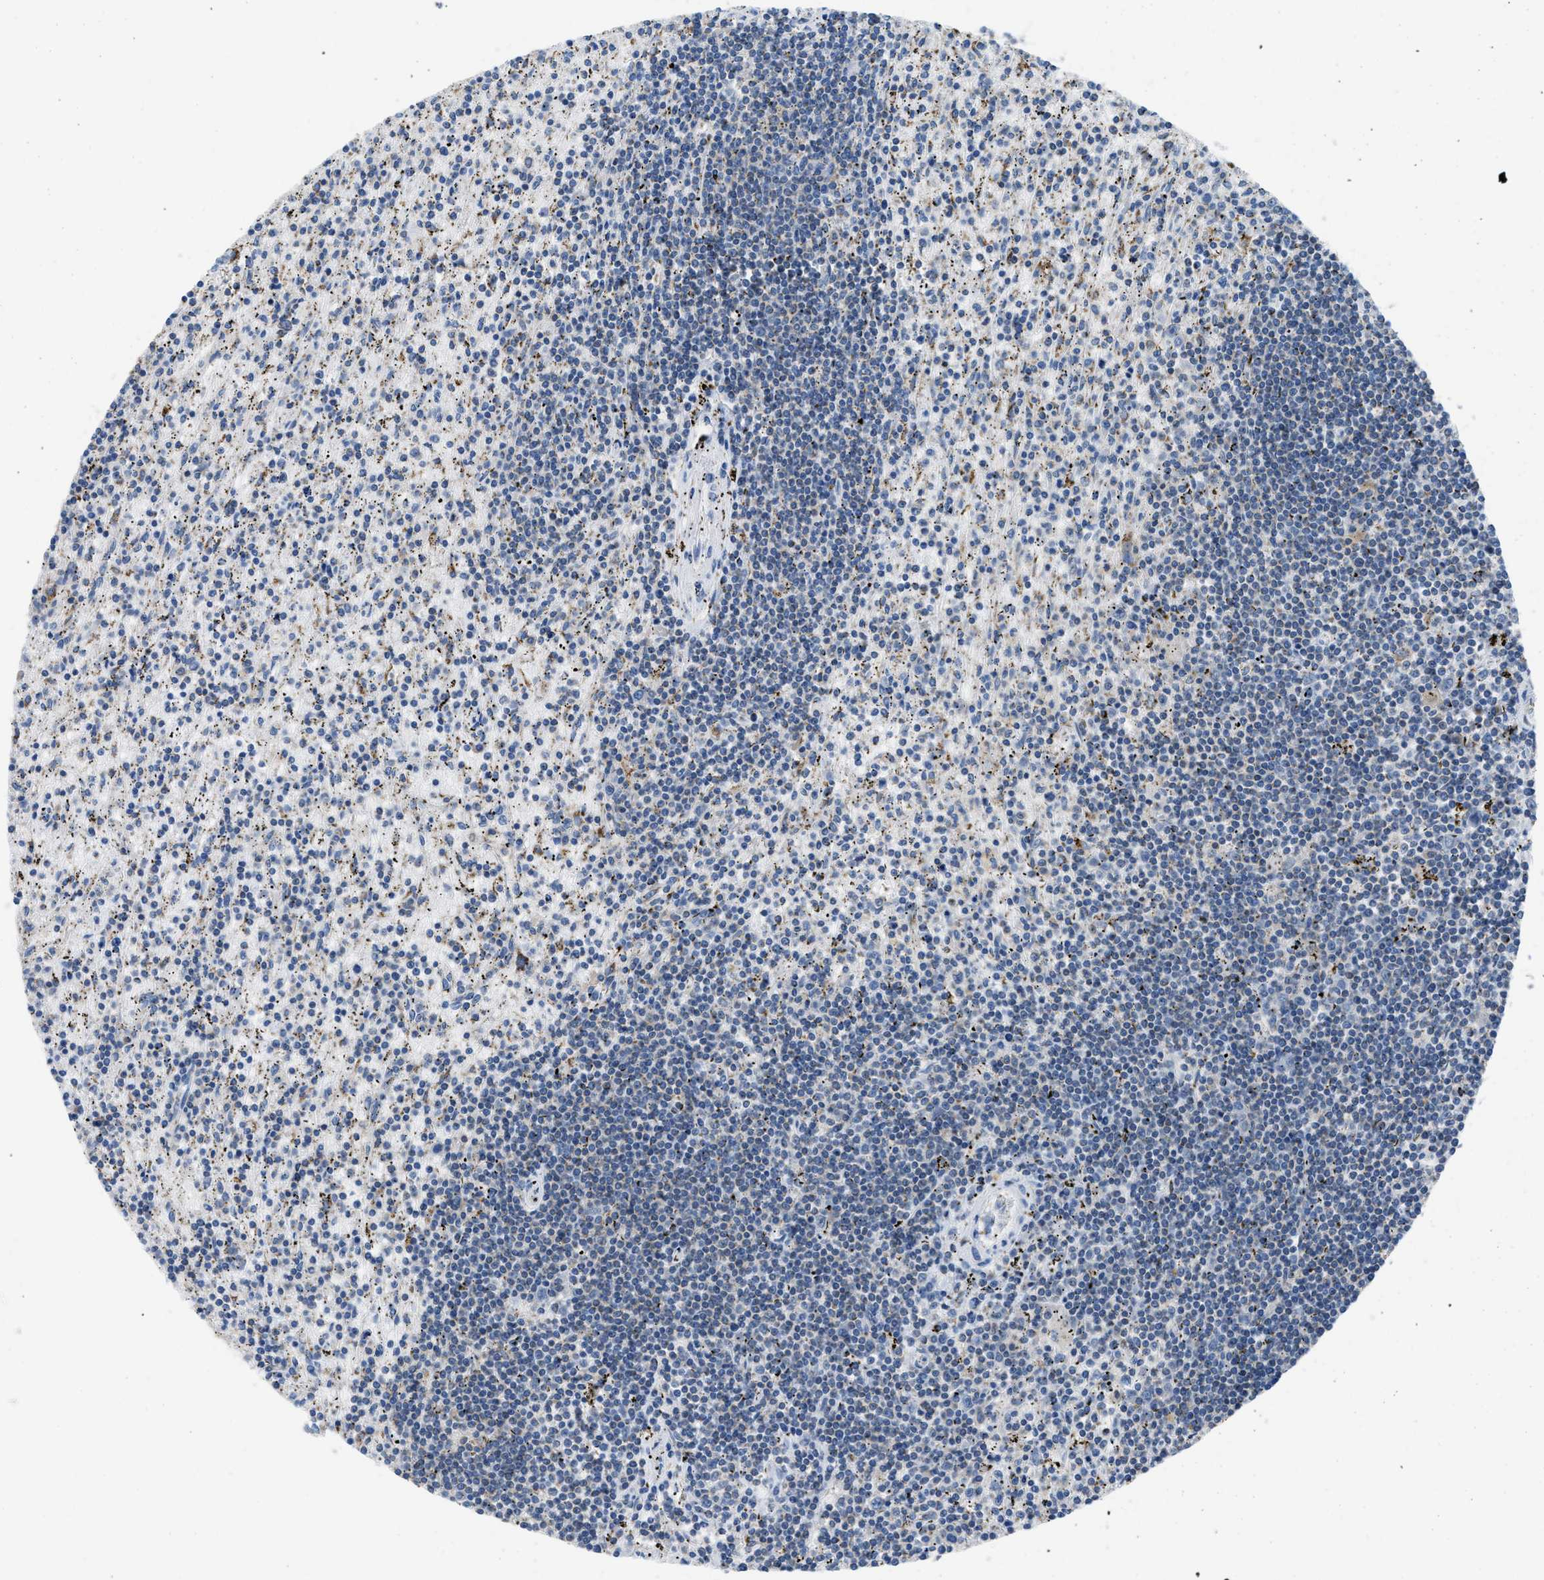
{"staining": {"intensity": "weak", "quantity": "<25%", "location": "cytoplasmic/membranous"}, "tissue": "lymphoma", "cell_type": "Tumor cells", "image_type": "cancer", "snomed": [{"axis": "morphology", "description": "Malignant lymphoma, non-Hodgkin's type, Low grade"}, {"axis": "topography", "description": "Spleen"}], "caption": "There is no significant expression in tumor cells of lymphoma.", "gene": "ETFB", "patient": {"sex": "male", "age": 76}}